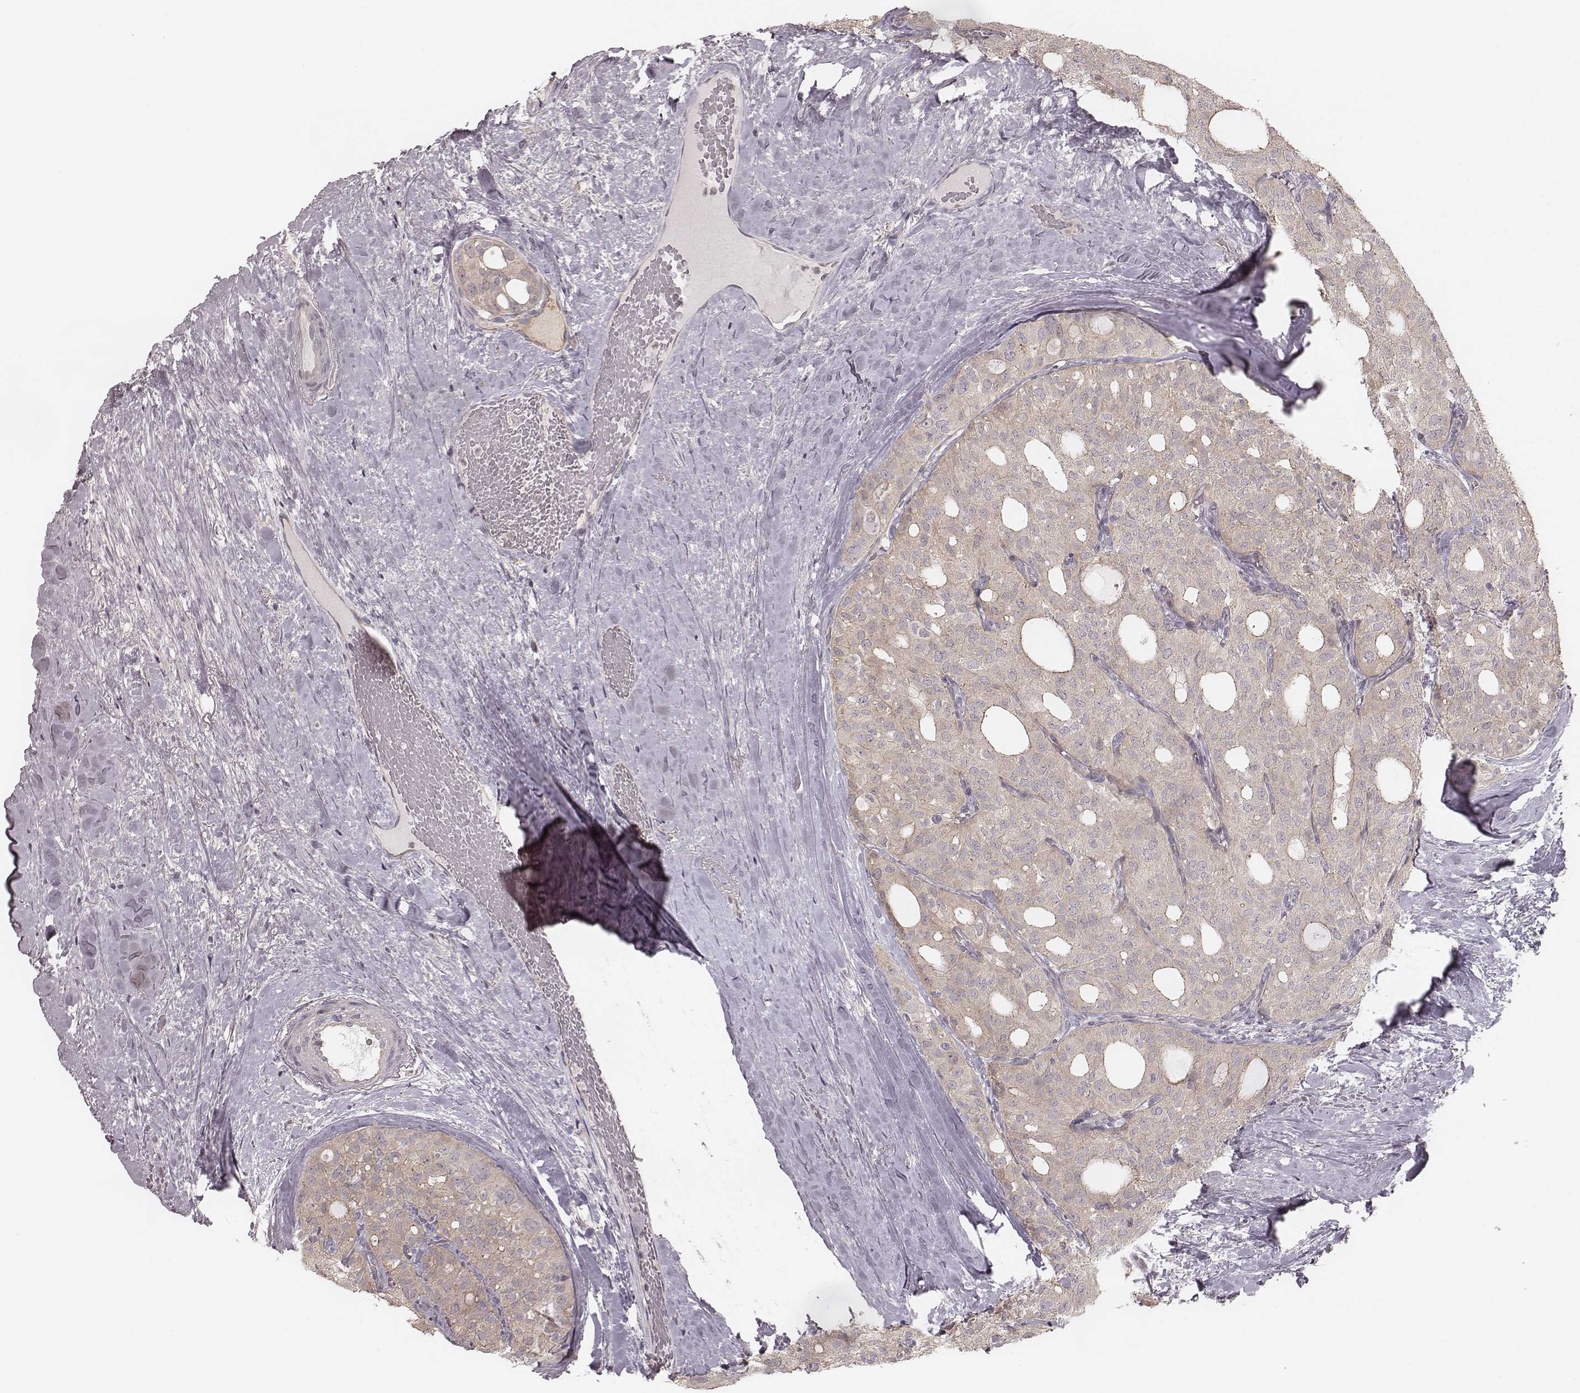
{"staining": {"intensity": "weak", "quantity": ">75%", "location": "cytoplasmic/membranous"}, "tissue": "thyroid cancer", "cell_type": "Tumor cells", "image_type": "cancer", "snomed": [{"axis": "morphology", "description": "Follicular adenoma carcinoma, NOS"}, {"axis": "topography", "description": "Thyroid gland"}], "caption": "This is a micrograph of immunohistochemistry (IHC) staining of thyroid cancer, which shows weak positivity in the cytoplasmic/membranous of tumor cells.", "gene": "TDRD5", "patient": {"sex": "male", "age": 75}}